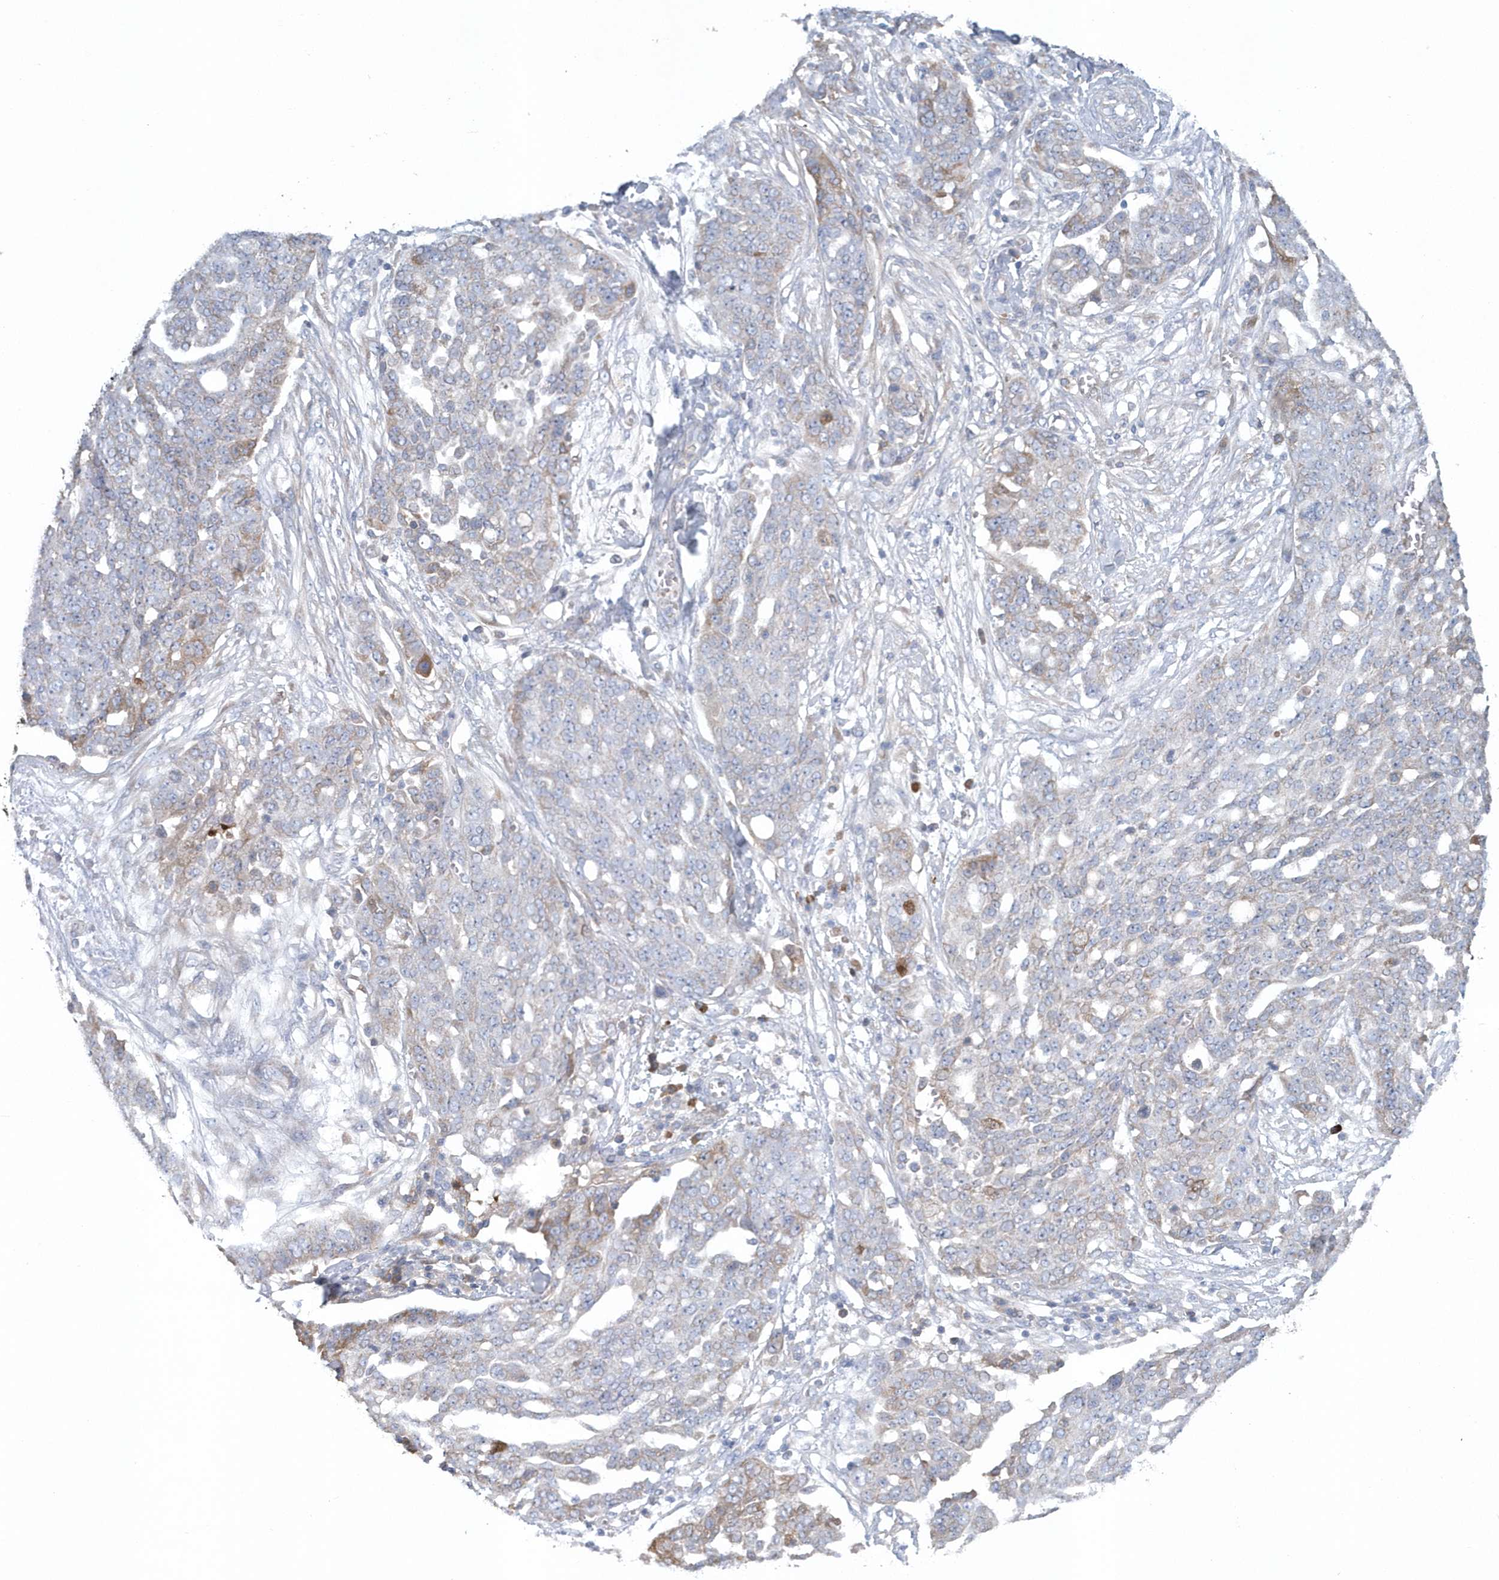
{"staining": {"intensity": "moderate", "quantity": "<25%", "location": "cytoplasmic/membranous"}, "tissue": "ovarian cancer", "cell_type": "Tumor cells", "image_type": "cancer", "snomed": [{"axis": "morphology", "description": "Cystadenocarcinoma, serous, NOS"}, {"axis": "topography", "description": "Soft tissue"}, {"axis": "topography", "description": "Ovary"}], "caption": "Immunohistochemistry staining of ovarian serous cystadenocarcinoma, which reveals low levels of moderate cytoplasmic/membranous expression in approximately <25% of tumor cells indicating moderate cytoplasmic/membranous protein staining. The staining was performed using DAB (3,3'-diaminobenzidine) (brown) for protein detection and nuclei were counterstained in hematoxylin (blue).", "gene": "SPATA18", "patient": {"sex": "female", "age": 57}}